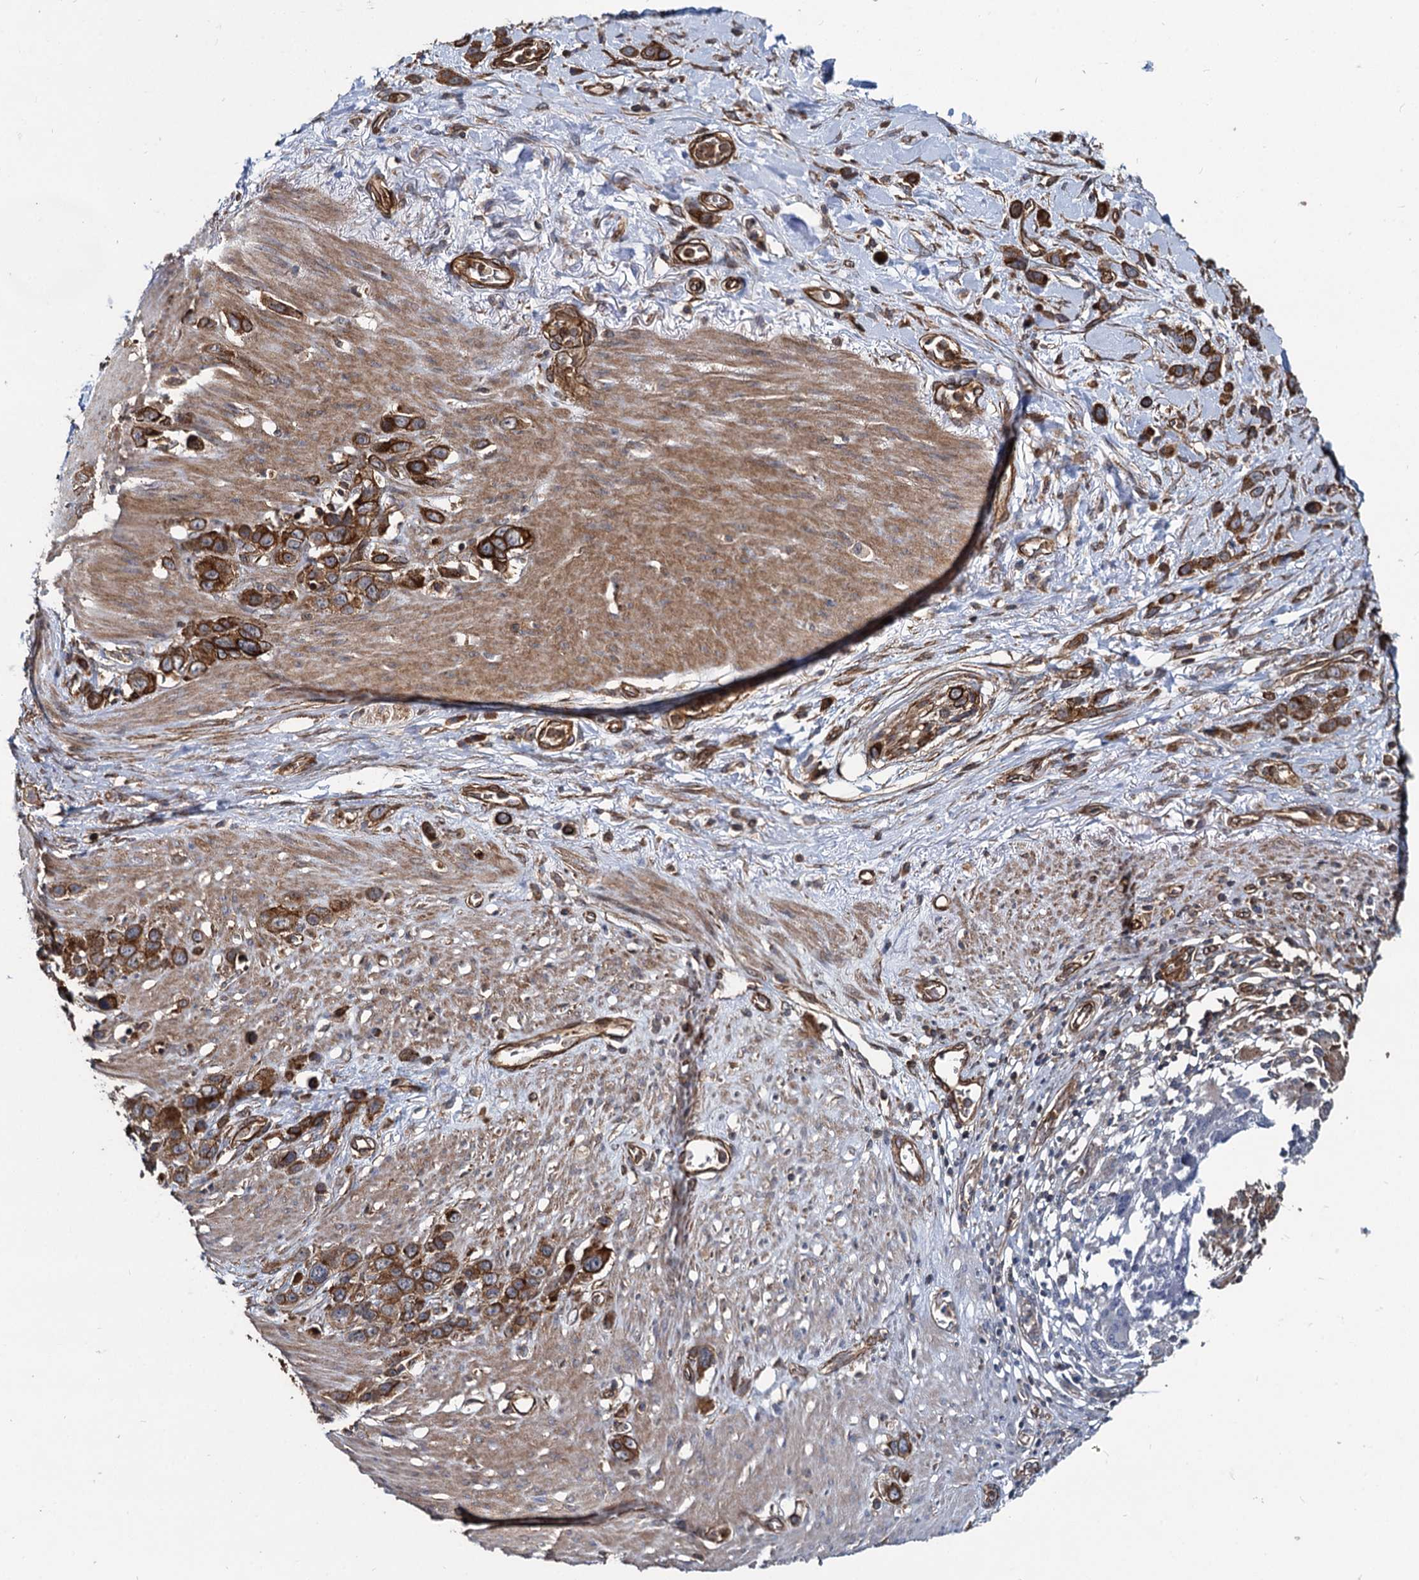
{"staining": {"intensity": "strong", "quantity": ">75%", "location": "cytoplasmic/membranous"}, "tissue": "stomach cancer", "cell_type": "Tumor cells", "image_type": "cancer", "snomed": [{"axis": "morphology", "description": "Adenocarcinoma, NOS"}, {"axis": "morphology", "description": "Adenocarcinoma, High grade"}, {"axis": "topography", "description": "Stomach, upper"}, {"axis": "topography", "description": "Stomach, lower"}], "caption": "IHC photomicrograph of human adenocarcinoma (high-grade) (stomach) stained for a protein (brown), which demonstrates high levels of strong cytoplasmic/membranous staining in about >75% of tumor cells.", "gene": "SVIP", "patient": {"sex": "female", "age": 65}}